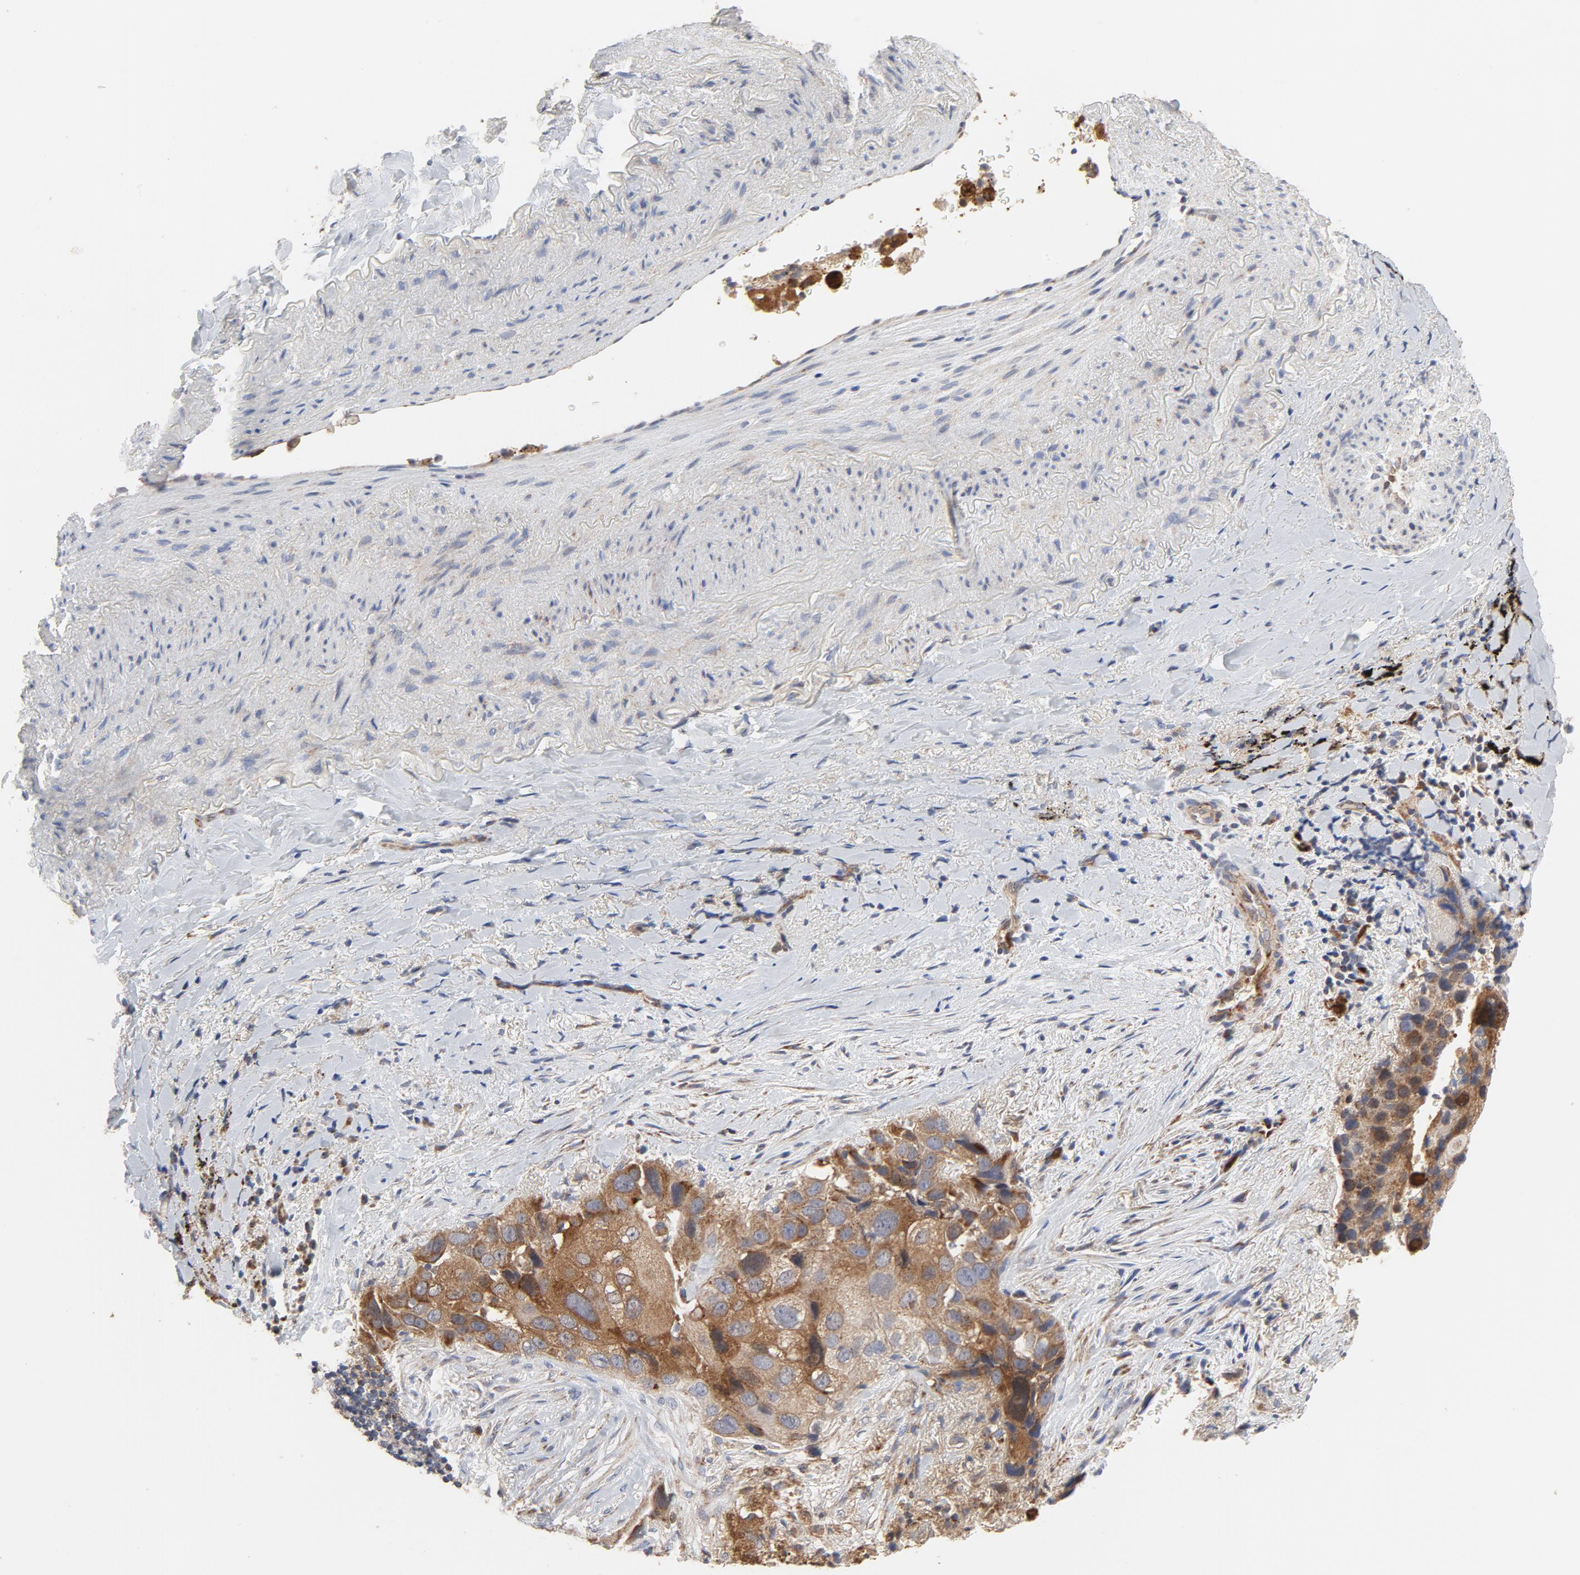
{"staining": {"intensity": "moderate", "quantity": ">75%", "location": "cytoplasmic/membranous"}, "tissue": "lung cancer", "cell_type": "Tumor cells", "image_type": "cancer", "snomed": [{"axis": "morphology", "description": "Squamous cell carcinoma, NOS"}, {"axis": "topography", "description": "Lung"}], "caption": "IHC (DAB) staining of human lung squamous cell carcinoma exhibits moderate cytoplasmic/membranous protein expression in approximately >75% of tumor cells.", "gene": "RAPGEF4", "patient": {"sex": "male", "age": 54}}